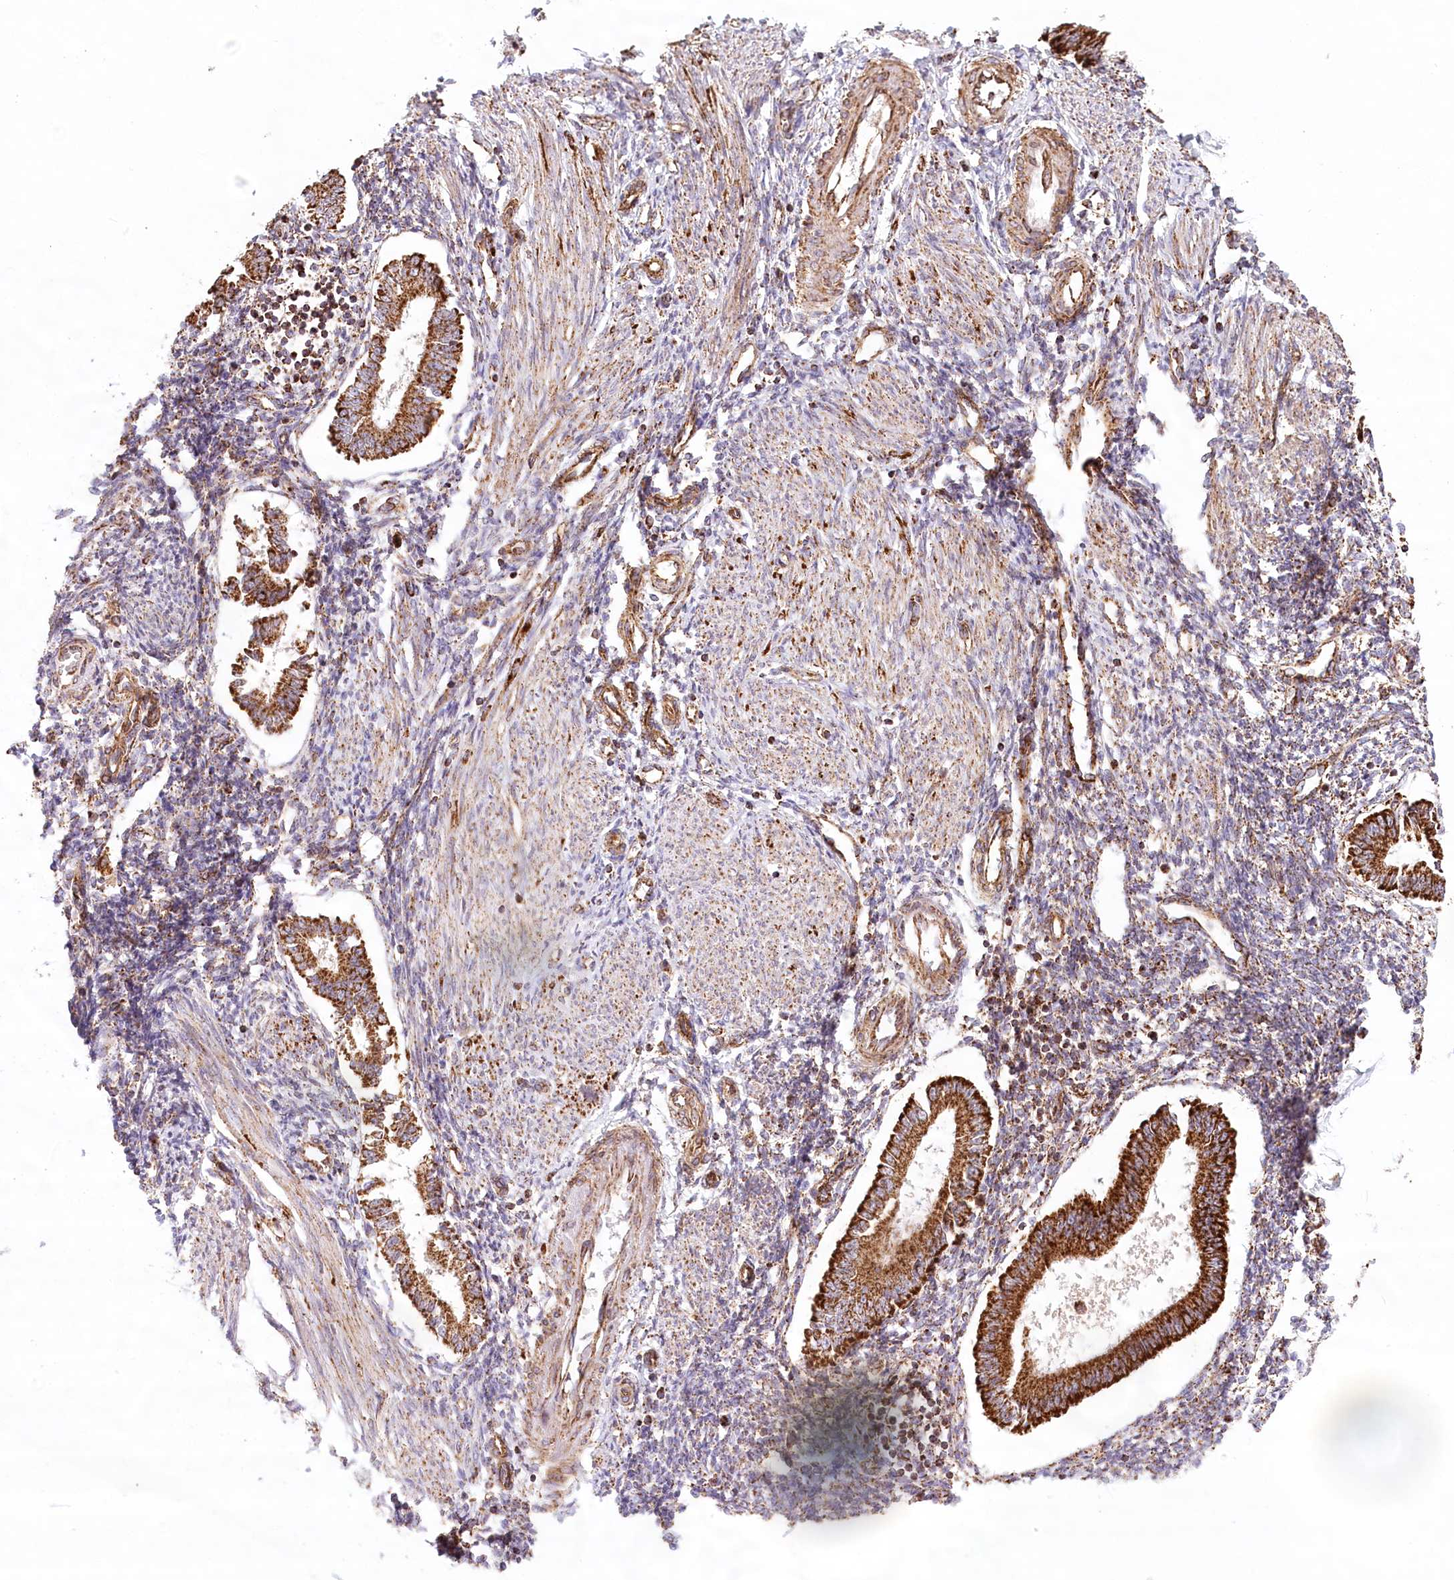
{"staining": {"intensity": "moderate", "quantity": "25%-75%", "location": "cytoplasmic/membranous"}, "tissue": "endometrium", "cell_type": "Cells in endometrial stroma", "image_type": "normal", "snomed": [{"axis": "morphology", "description": "Normal tissue, NOS"}, {"axis": "topography", "description": "Uterus"}, {"axis": "topography", "description": "Endometrium"}], "caption": "Human endometrium stained with a brown dye exhibits moderate cytoplasmic/membranous positive expression in about 25%-75% of cells in endometrial stroma.", "gene": "UMPS", "patient": {"sex": "female", "age": 48}}